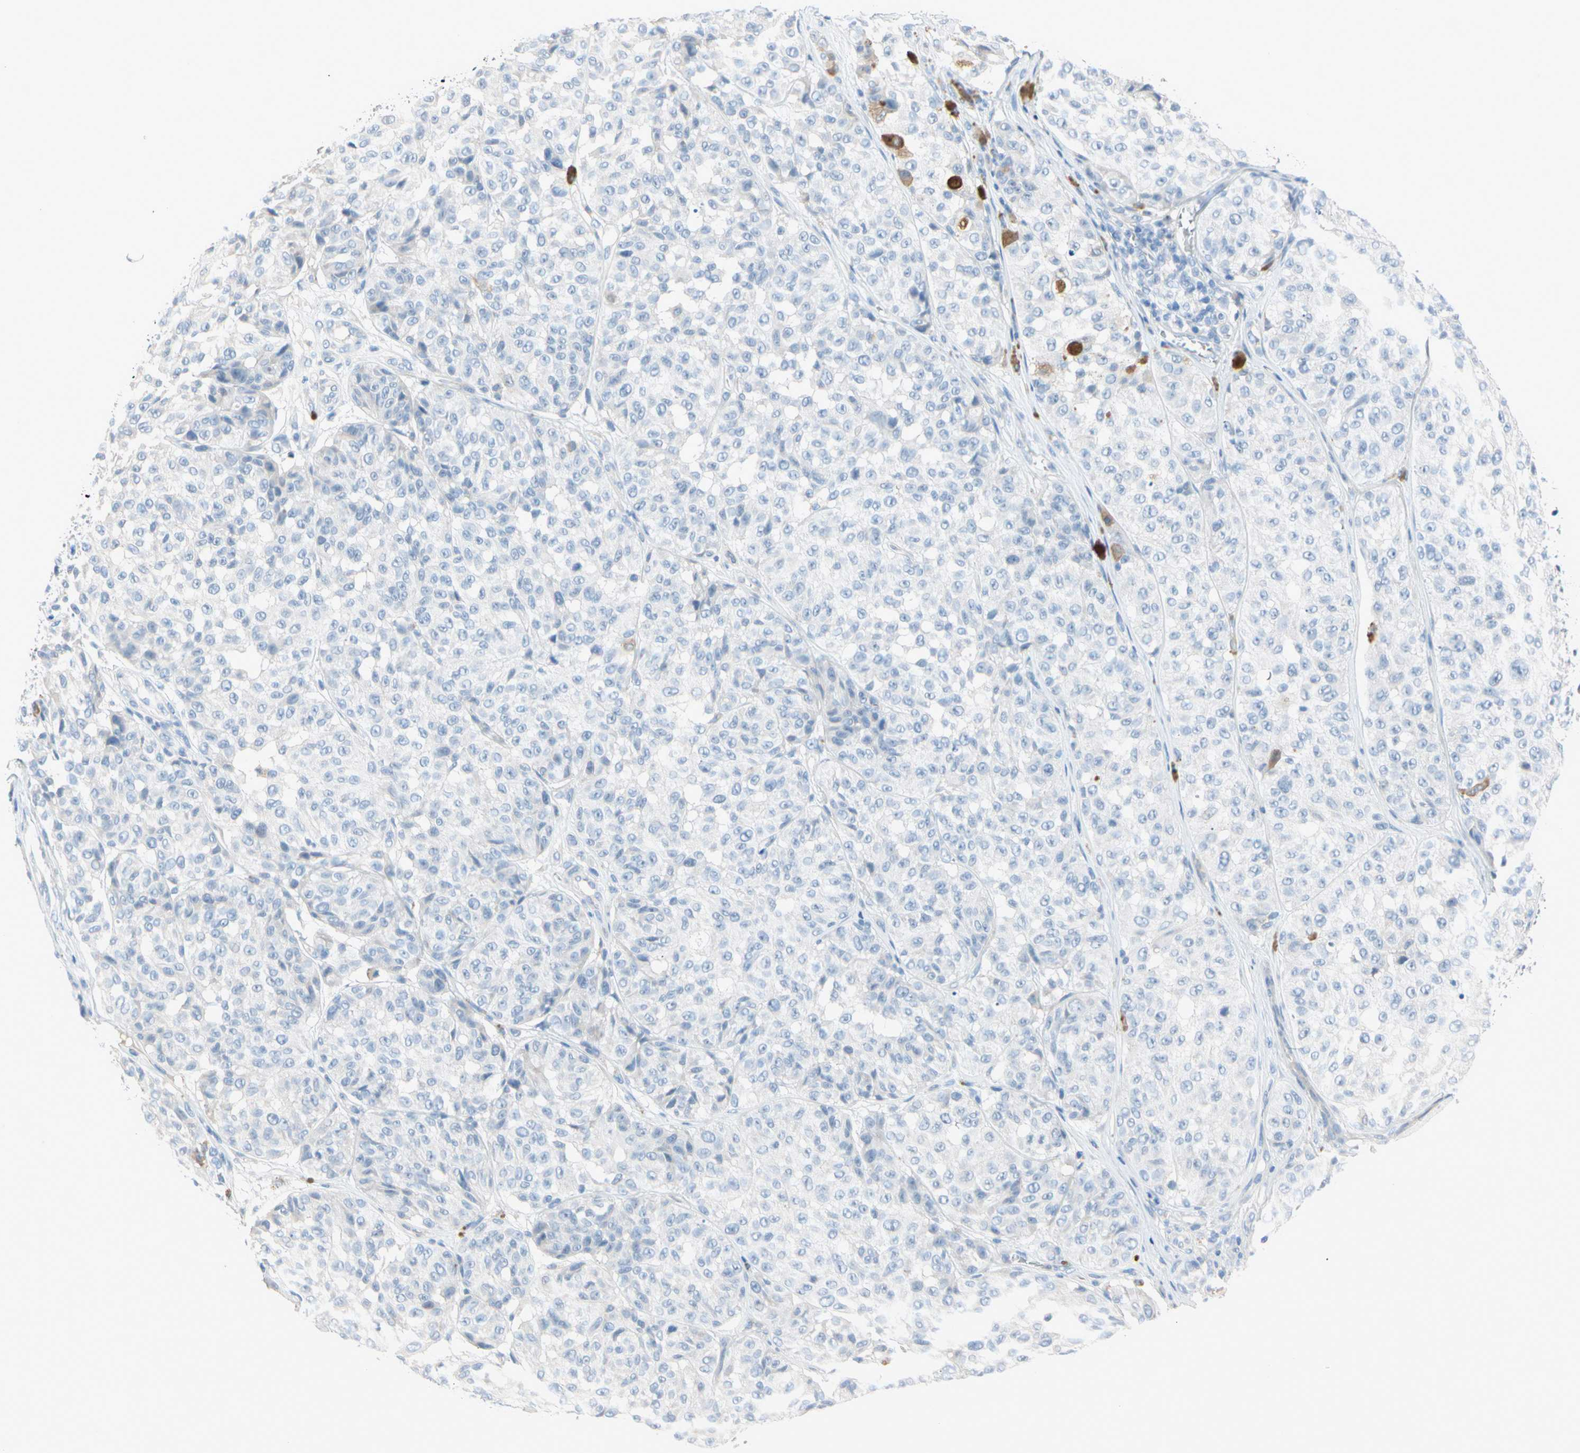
{"staining": {"intensity": "negative", "quantity": "none", "location": "none"}, "tissue": "melanoma", "cell_type": "Tumor cells", "image_type": "cancer", "snomed": [{"axis": "morphology", "description": "Malignant melanoma, NOS"}, {"axis": "topography", "description": "Skin"}], "caption": "Immunohistochemical staining of human melanoma shows no significant positivity in tumor cells.", "gene": "MARK1", "patient": {"sex": "female", "age": 46}}